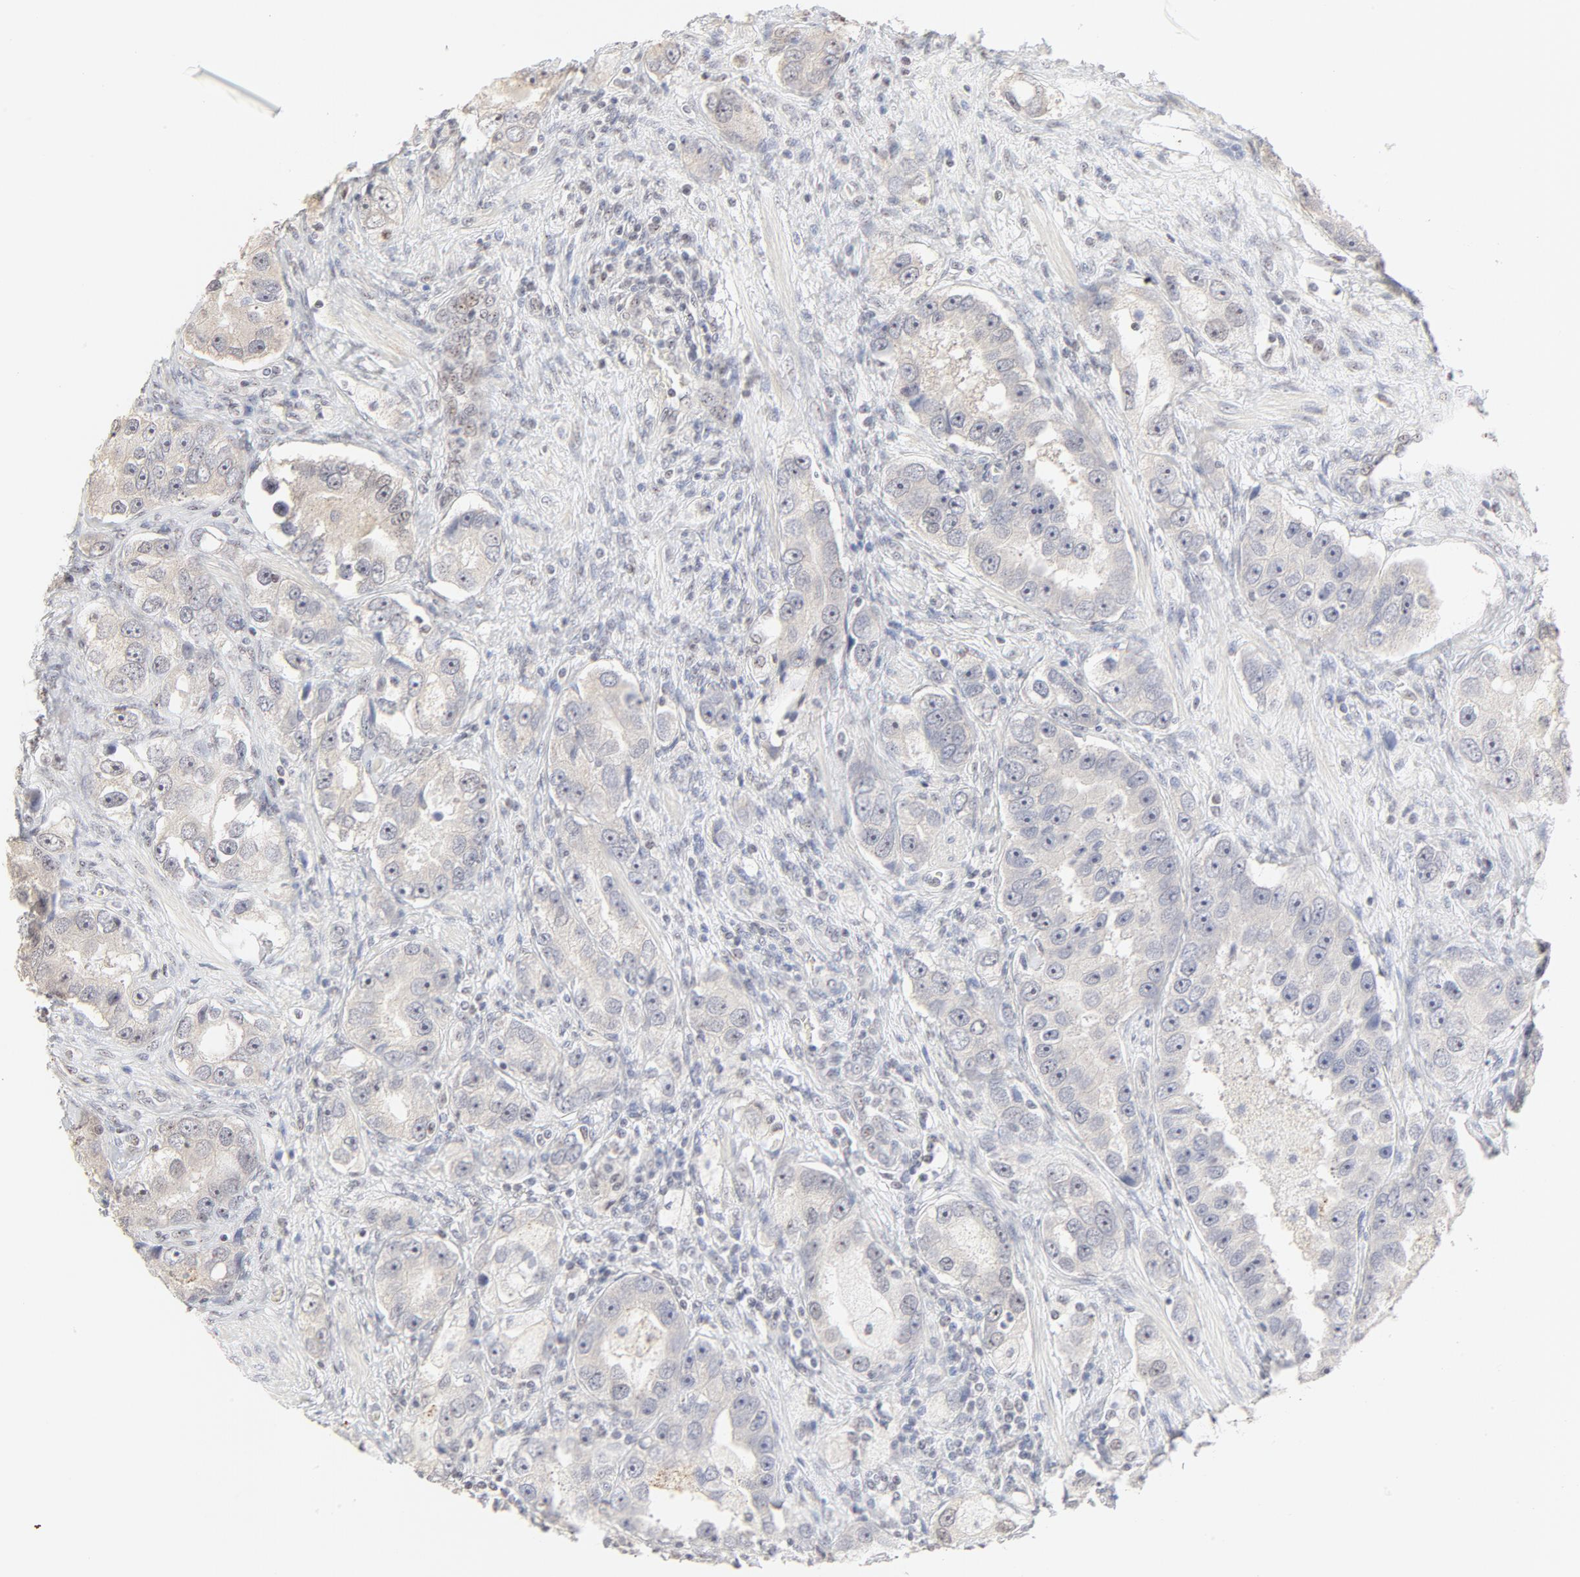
{"staining": {"intensity": "negative", "quantity": "none", "location": "none"}, "tissue": "prostate cancer", "cell_type": "Tumor cells", "image_type": "cancer", "snomed": [{"axis": "morphology", "description": "Adenocarcinoma, High grade"}, {"axis": "topography", "description": "Prostate"}], "caption": "The image exhibits no significant staining in tumor cells of prostate high-grade adenocarcinoma.", "gene": "NFIL3", "patient": {"sex": "male", "age": 63}}